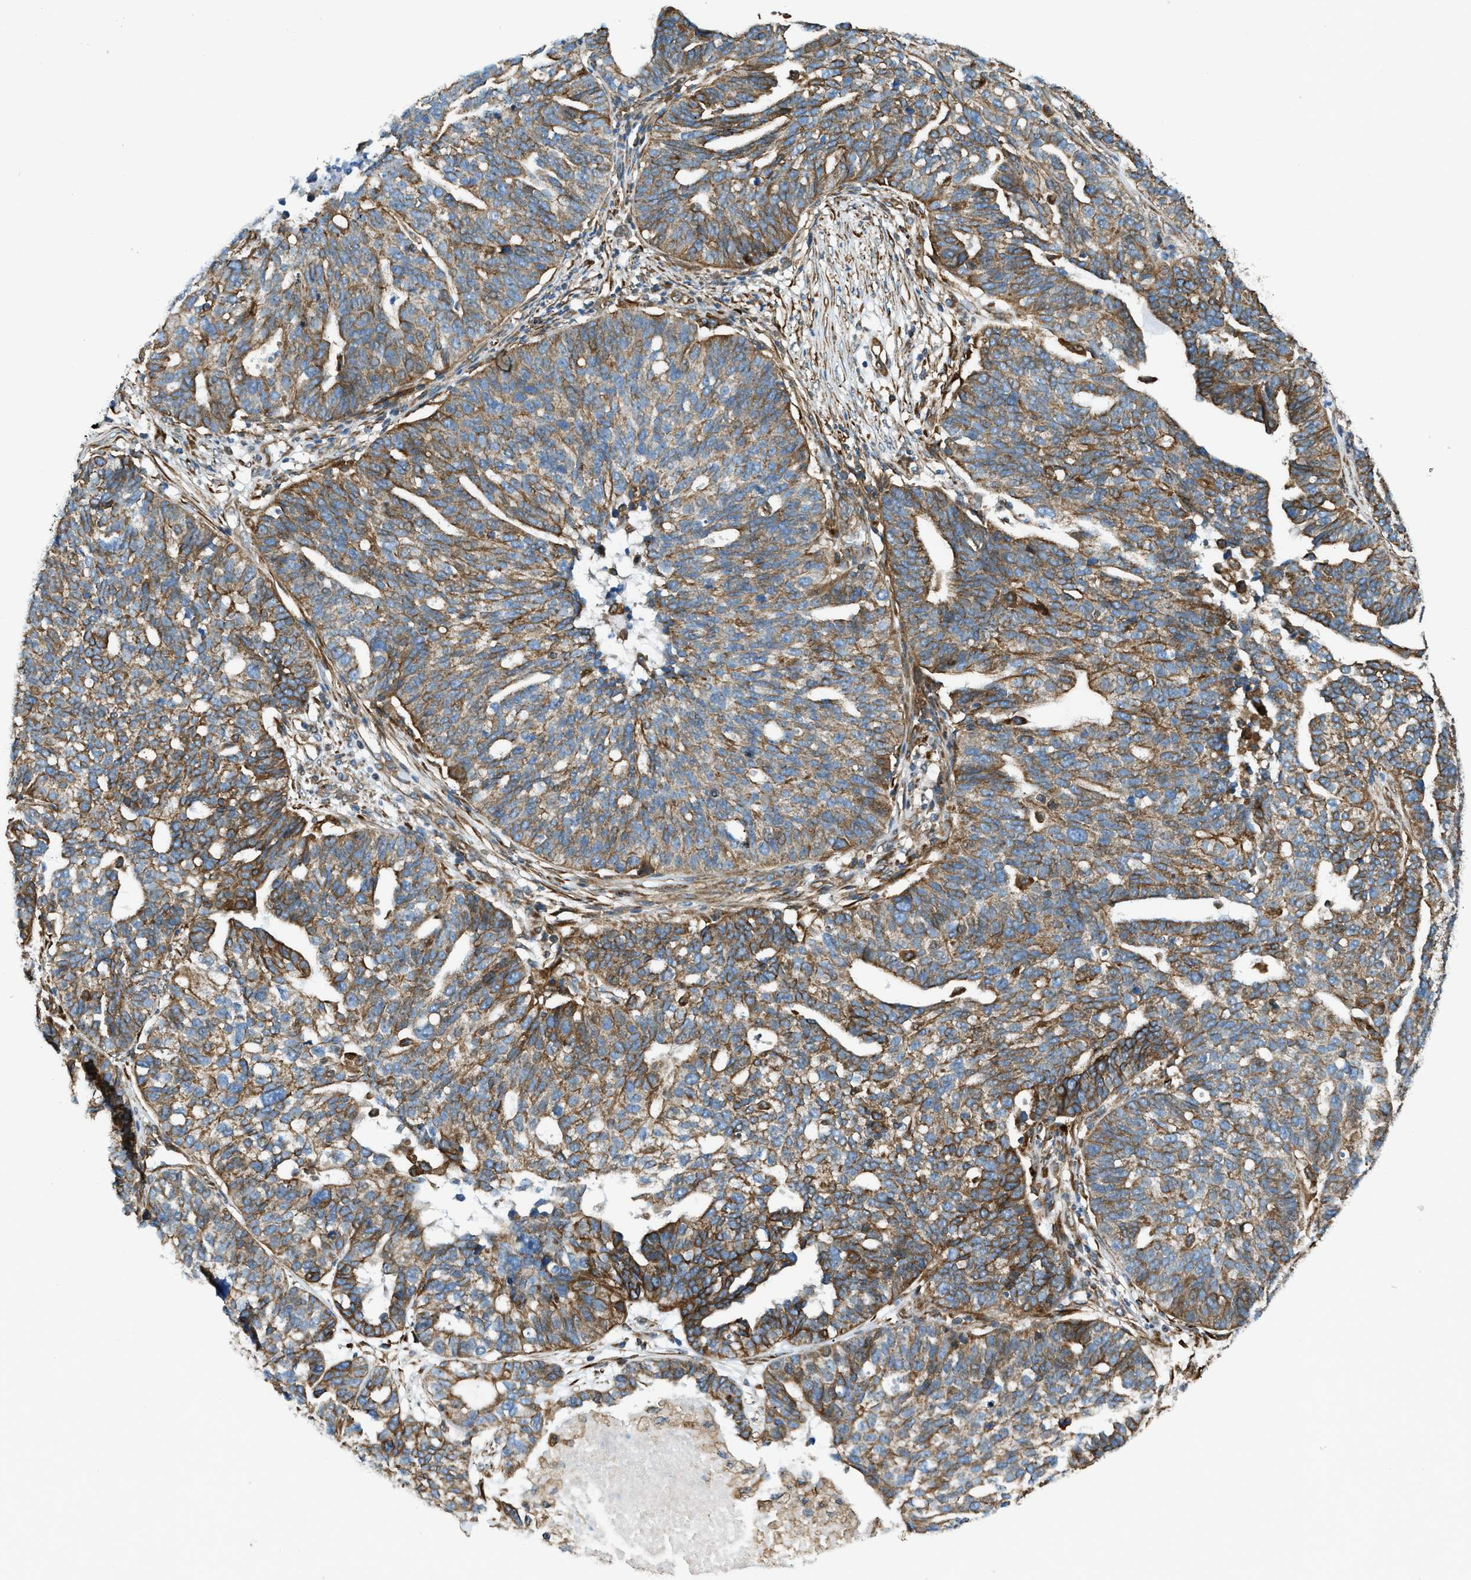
{"staining": {"intensity": "moderate", "quantity": ">75%", "location": "cytoplasmic/membranous"}, "tissue": "ovarian cancer", "cell_type": "Tumor cells", "image_type": "cancer", "snomed": [{"axis": "morphology", "description": "Cystadenocarcinoma, serous, NOS"}, {"axis": "topography", "description": "Ovary"}], "caption": "An image of human ovarian cancer (serous cystadenocarcinoma) stained for a protein displays moderate cytoplasmic/membranous brown staining in tumor cells.", "gene": "DMAC1", "patient": {"sex": "female", "age": 59}}